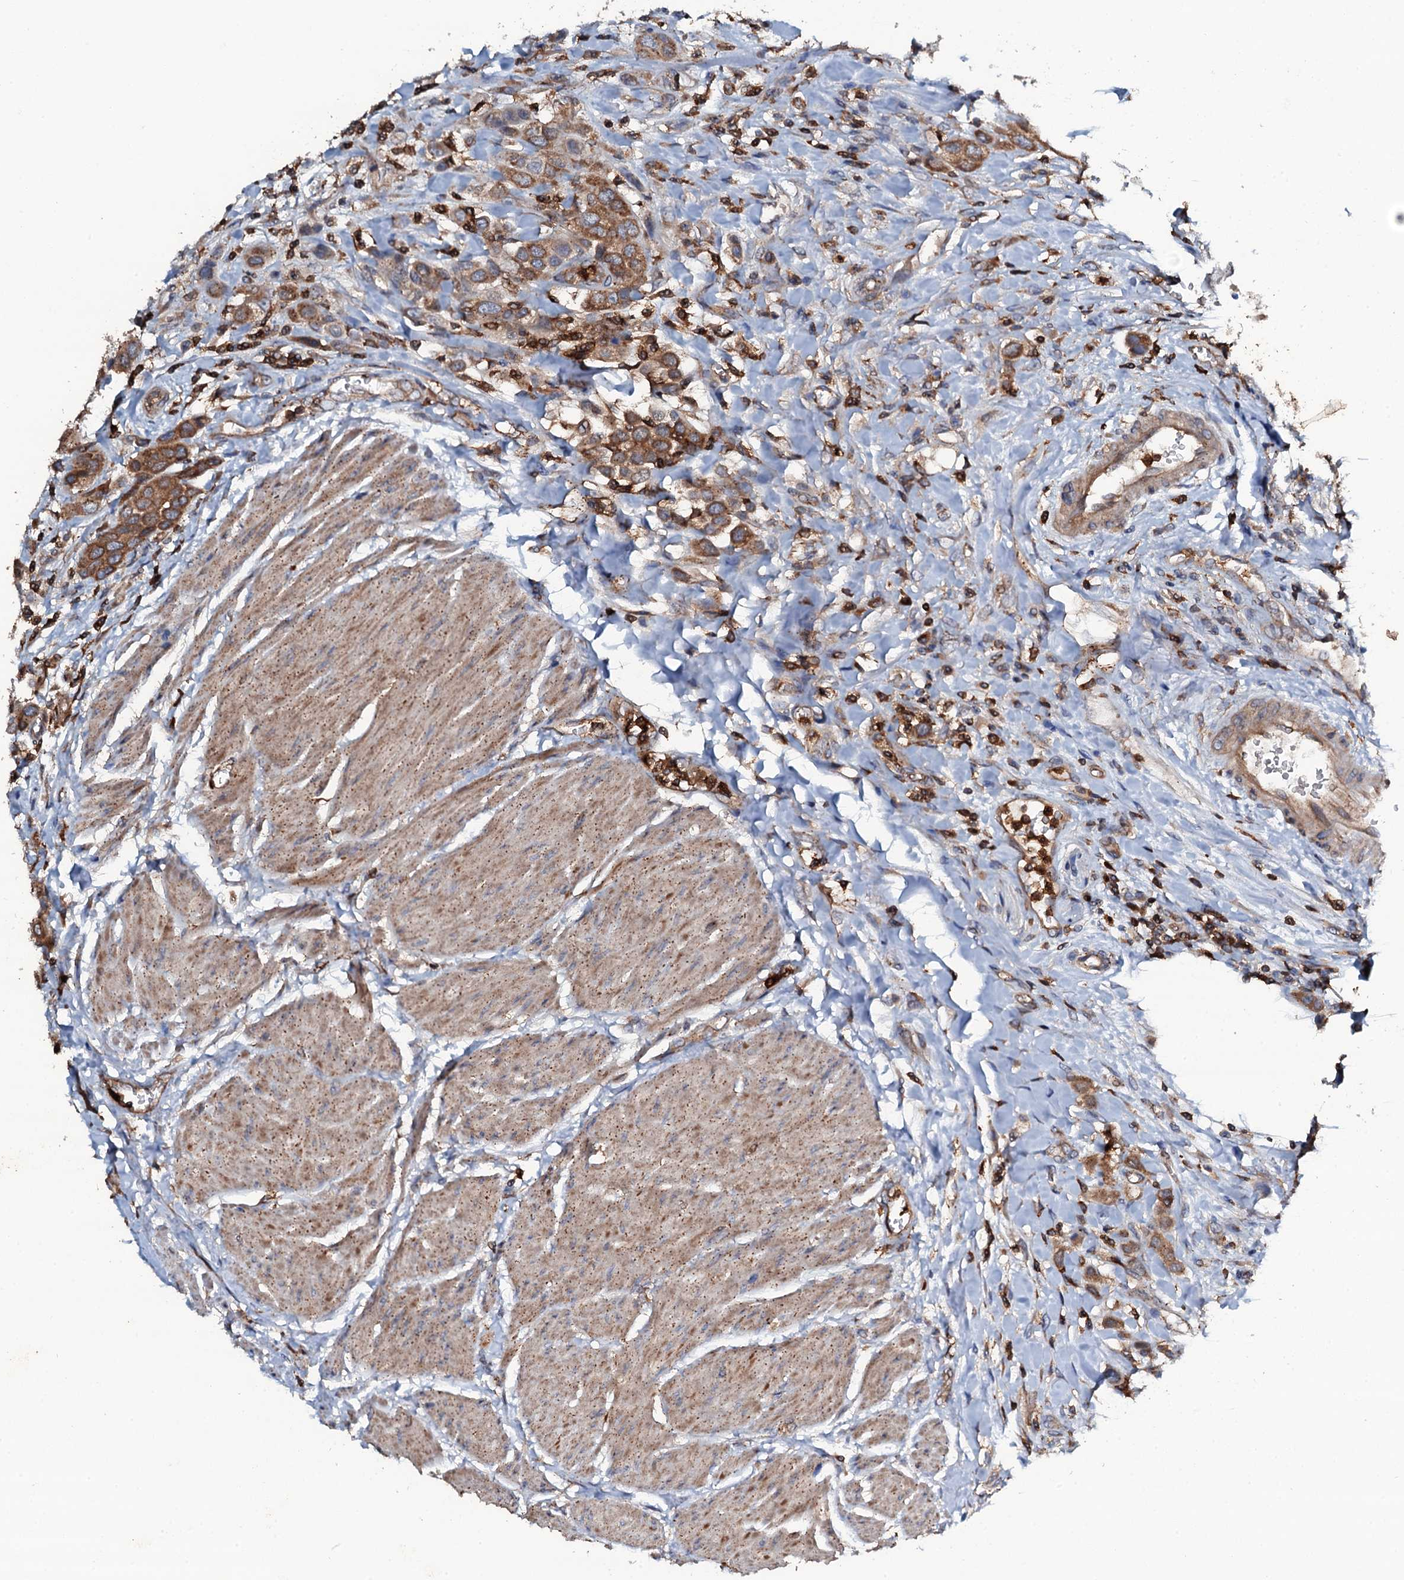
{"staining": {"intensity": "moderate", "quantity": ">75%", "location": "cytoplasmic/membranous"}, "tissue": "urothelial cancer", "cell_type": "Tumor cells", "image_type": "cancer", "snomed": [{"axis": "morphology", "description": "Urothelial carcinoma, High grade"}, {"axis": "topography", "description": "Urinary bladder"}], "caption": "Urothelial cancer stained with DAB IHC demonstrates medium levels of moderate cytoplasmic/membranous positivity in about >75% of tumor cells.", "gene": "GRK2", "patient": {"sex": "male", "age": 50}}